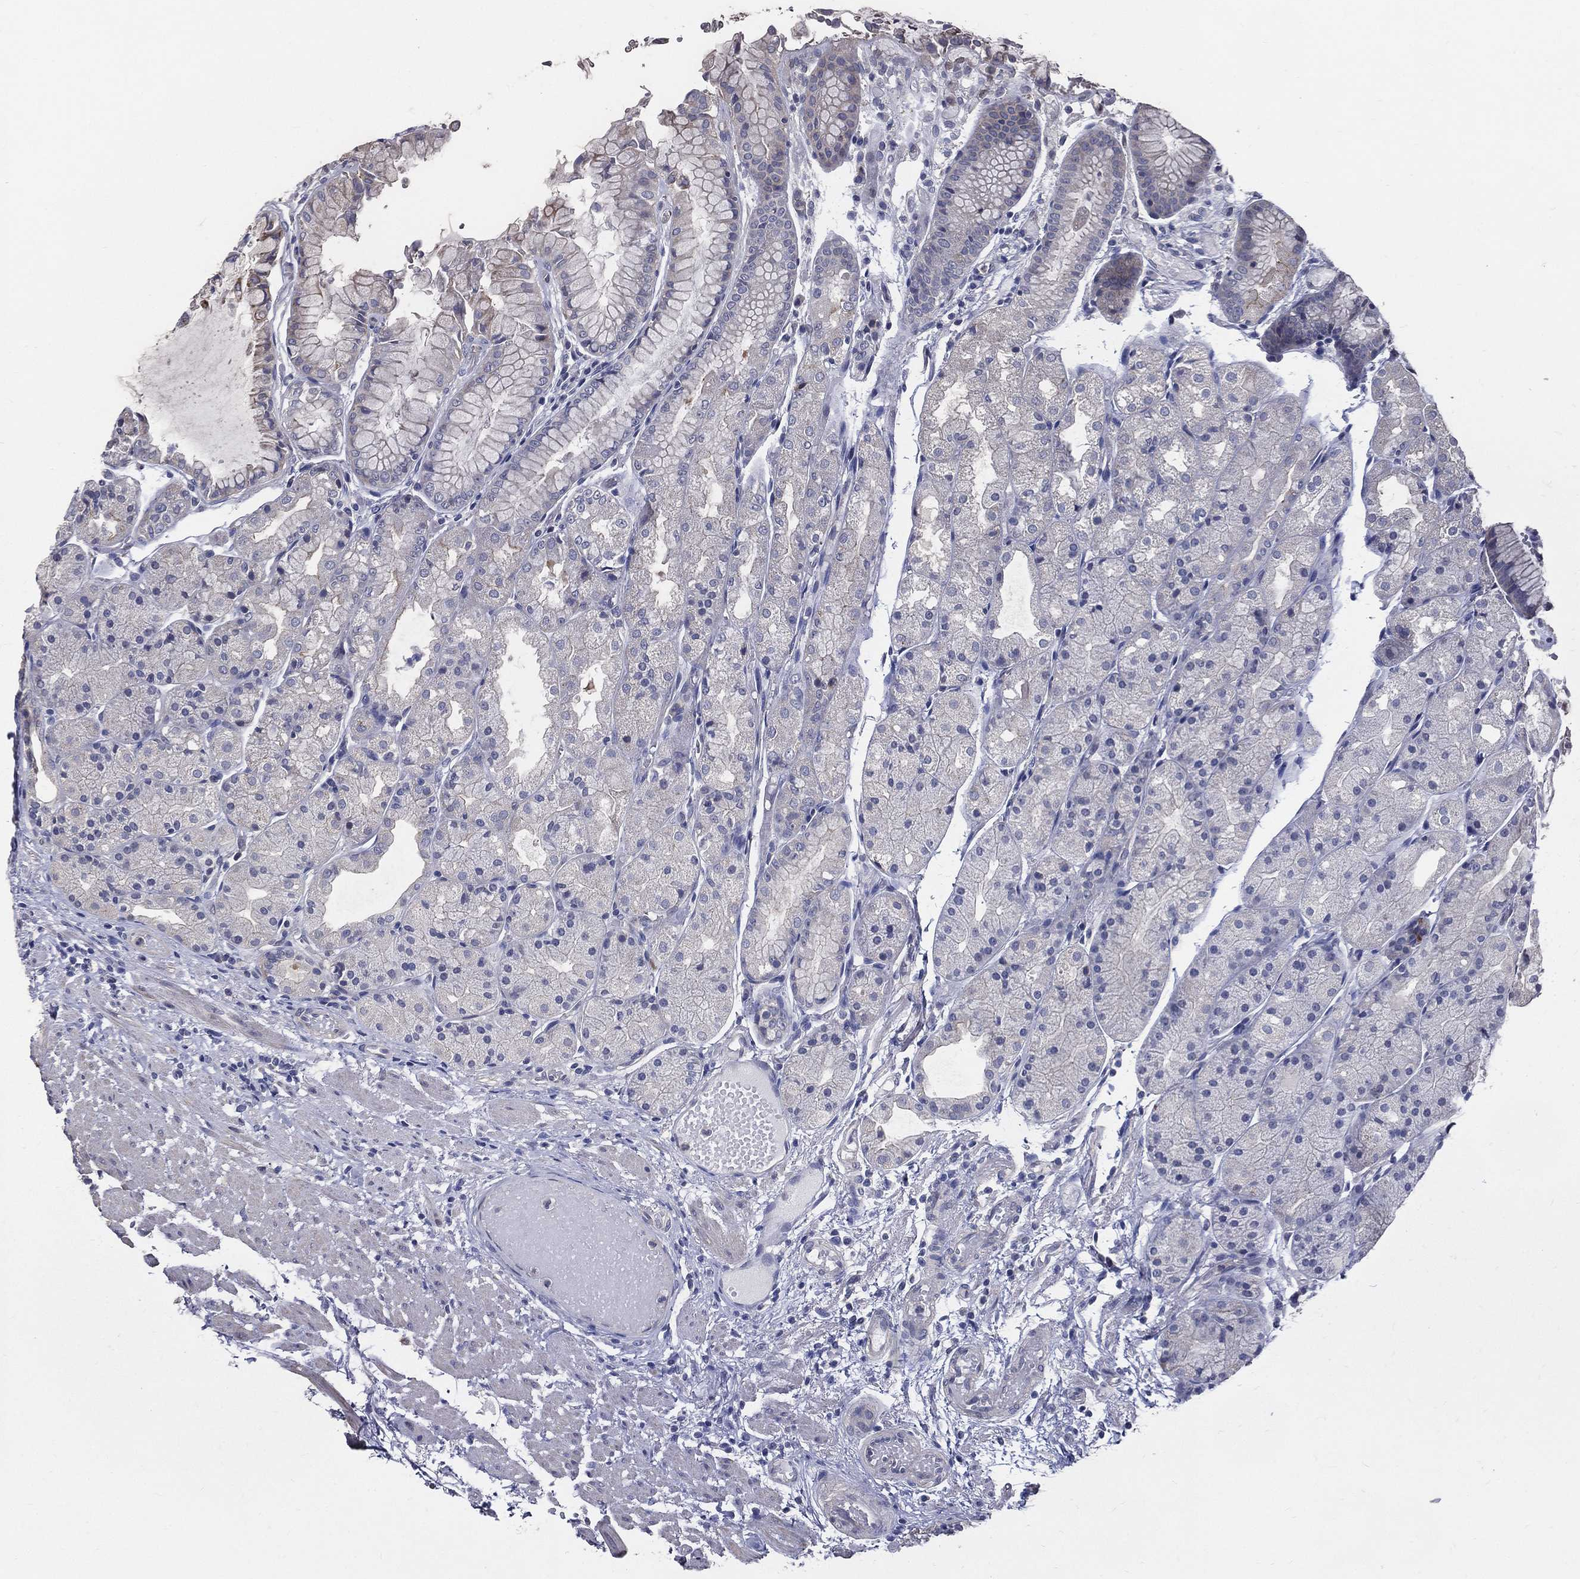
{"staining": {"intensity": "negative", "quantity": "none", "location": "none"}, "tissue": "stomach", "cell_type": "Glandular cells", "image_type": "normal", "snomed": [{"axis": "morphology", "description": "Normal tissue, NOS"}, {"axis": "topography", "description": "Stomach, upper"}], "caption": "Immunohistochemical staining of normal stomach demonstrates no significant positivity in glandular cells. (DAB (3,3'-diaminobenzidine) immunohistochemistry, high magnification).", "gene": "SERPINB2", "patient": {"sex": "male", "age": 72}}